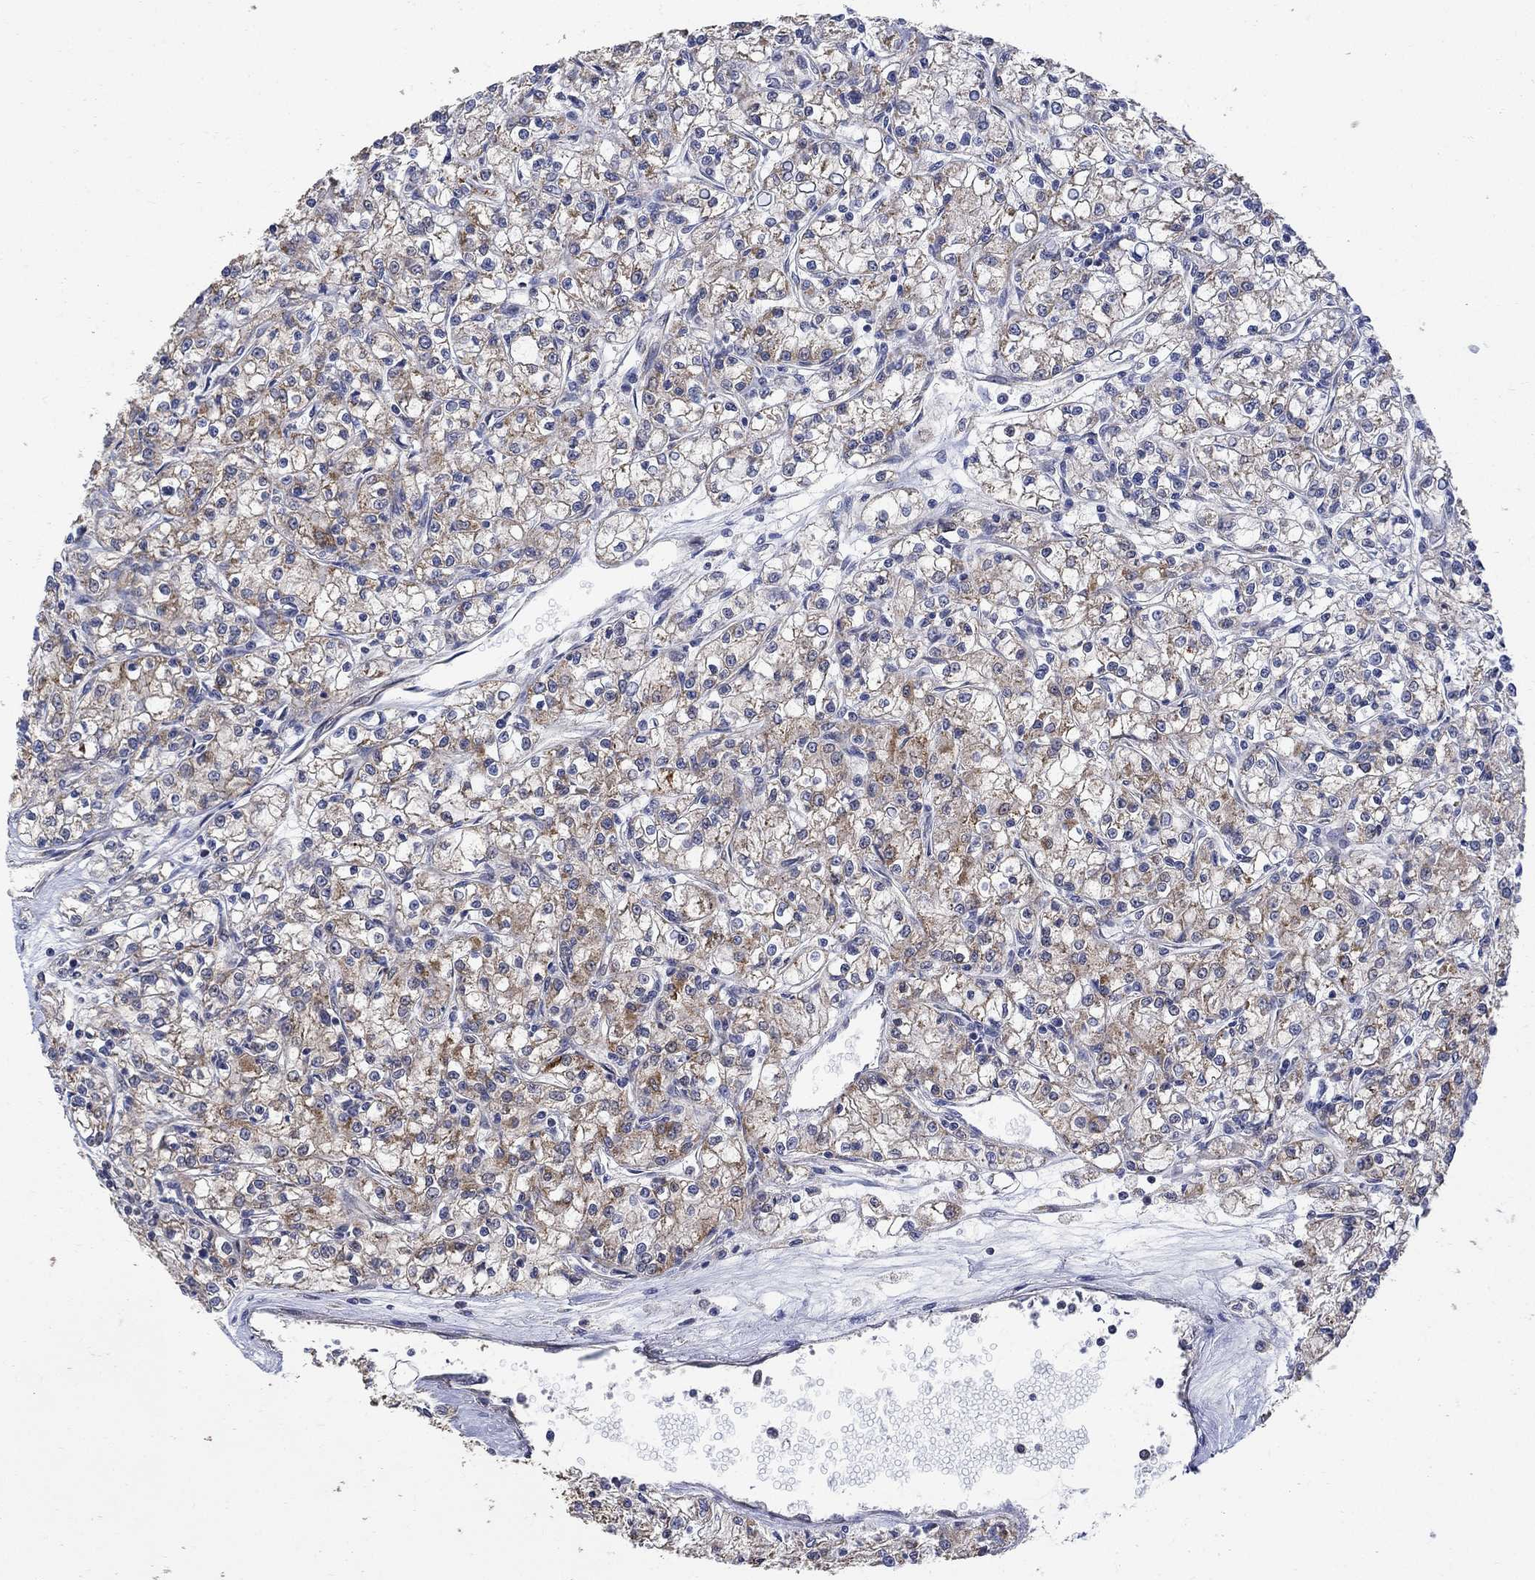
{"staining": {"intensity": "moderate", "quantity": "<25%", "location": "cytoplasmic/membranous"}, "tissue": "renal cancer", "cell_type": "Tumor cells", "image_type": "cancer", "snomed": [{"axis": "morphology", "description": "Adenocarcinoma, NOS"}, {"axis": "topography", "description": "Kidney"}], "caption": "This is an image of immunohistochemistry staining of renal cancer, which shows moderate staining in the cytoplasmic/membranous of tumor cells.", "gene": "ANKRA2", "patient": {"sex": "female", "age": 59}}